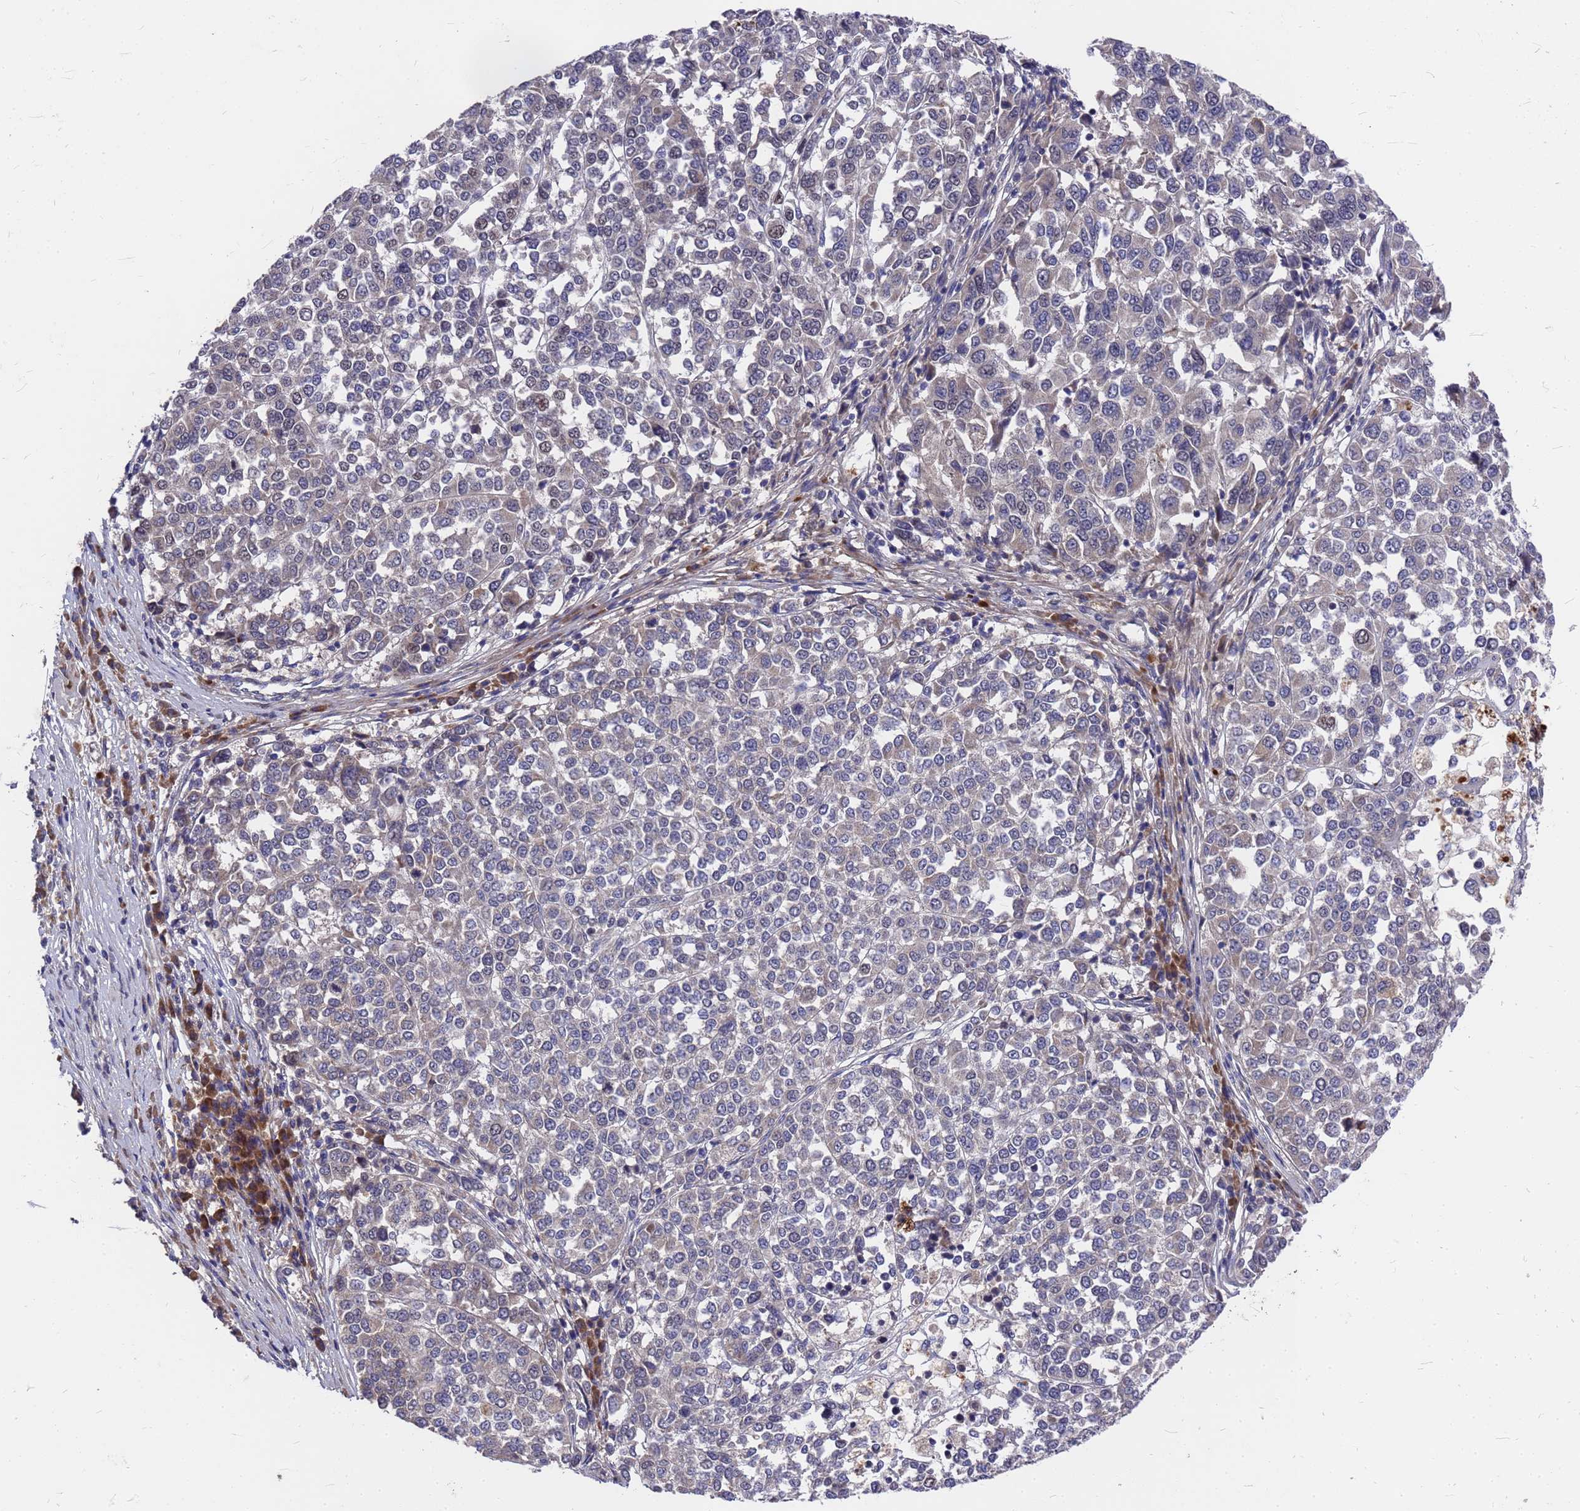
{"staining": {"intensity": "negative", "quantity": "none", "location": "none"}, "tissue": "melanoma", "cell_type": "Tumor cells", "image_type": "cancer", "snomed": [{"axis": "morphology", "description": "Malignant melanoma, Metastatic site"}, {"axis": "topography", "description": "Lymph node"}], "caption": "Tumor cells are negative for brown protein staining in melanoma.", "gene": "ZNF717", "patient": {"sex": "male", "age": 44}}